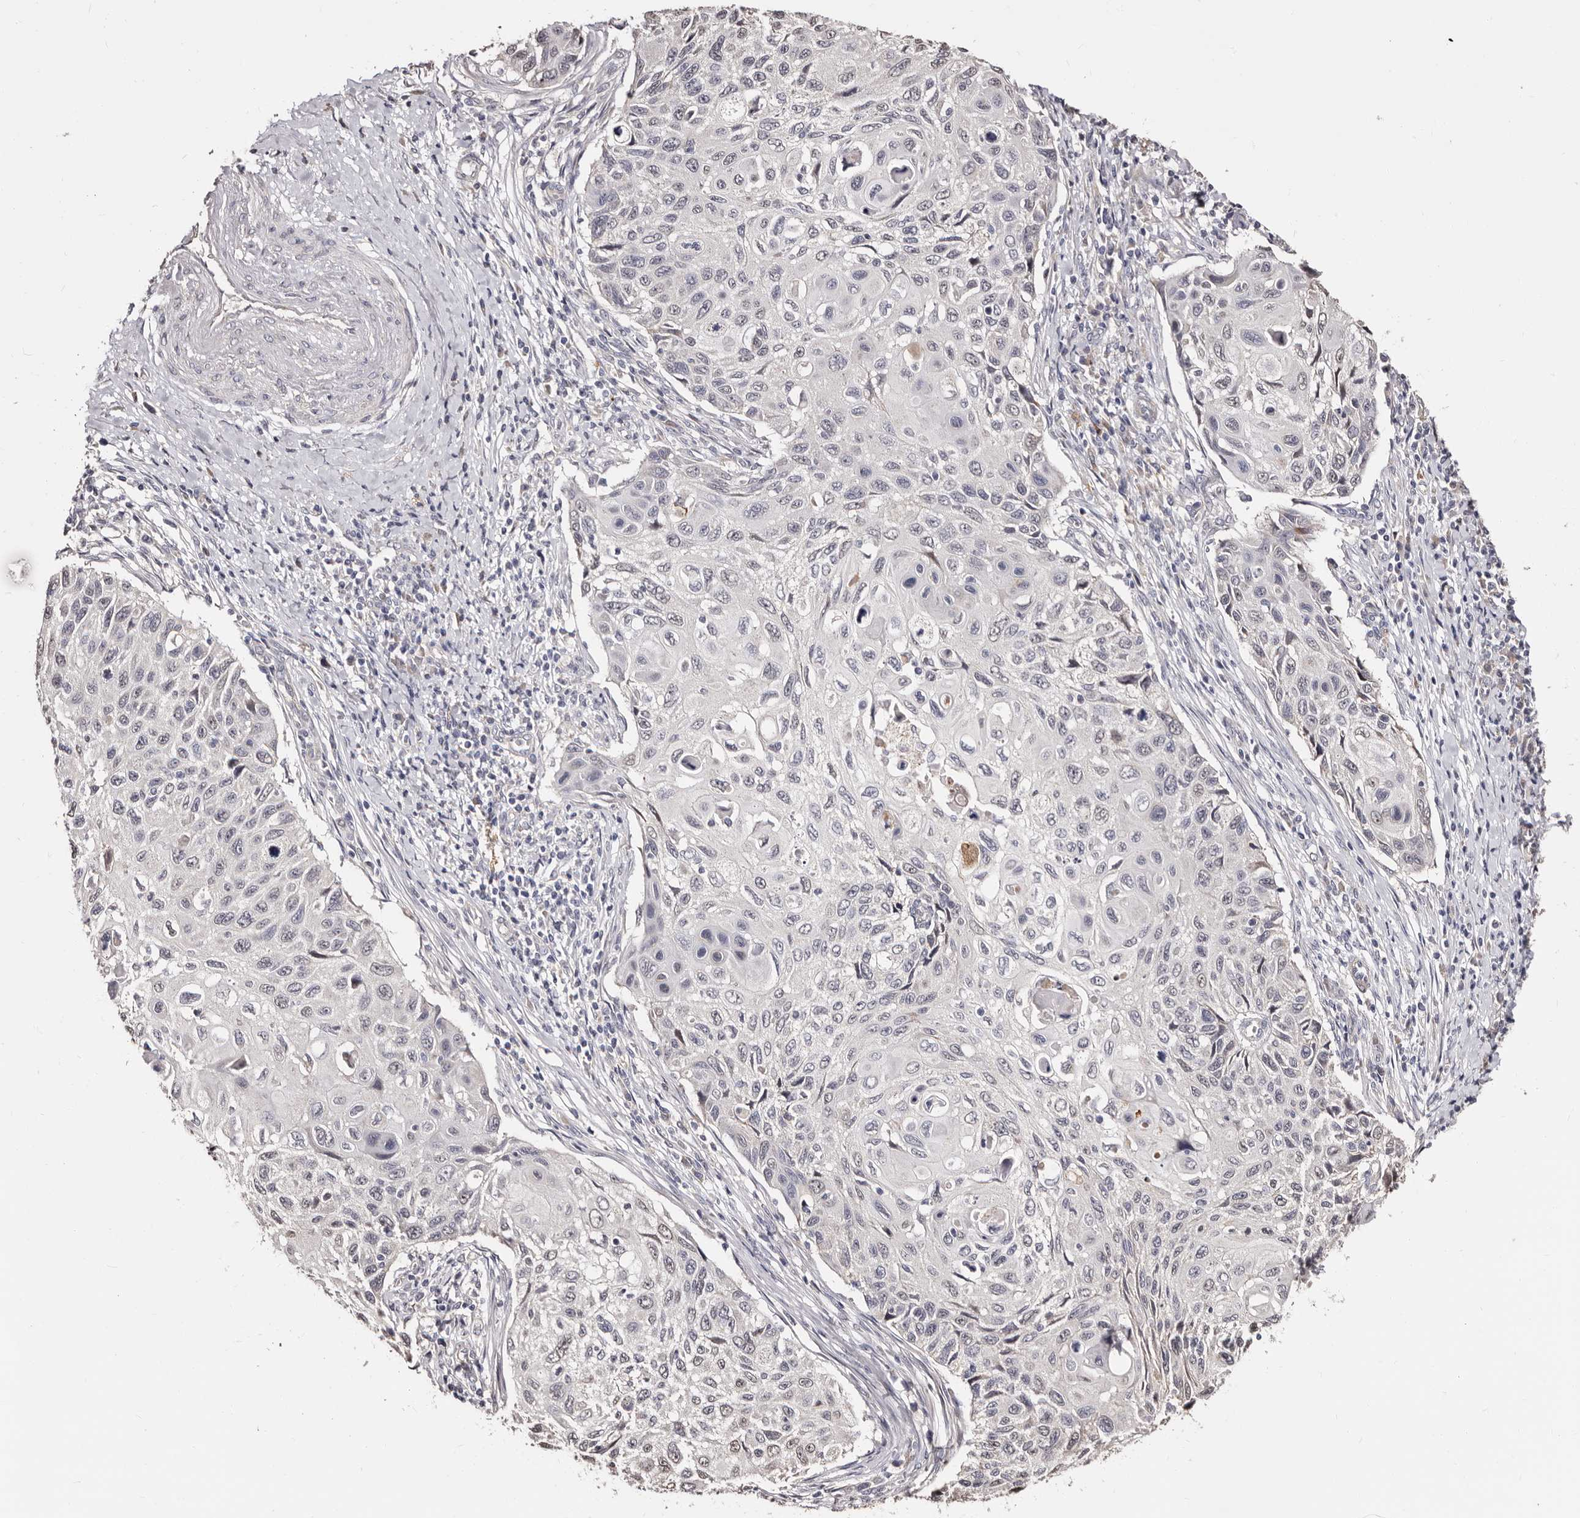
{"staining": {"intensity": "negative", "quantity": "none", "location": "none"}, "tissue": "cervical cancer", "cell_type": "Tumor cells", "image_type": "cancer", "snomed": [{"axis": "morphology", "description": "Squamous cell carcinoma, NOS"}, {"axis": "topography", "description": "Cervix"}], "caption": "Squamous cell carcinoma (cervical) was stained to show a protein in brown. There is no significant expression in tumor cells. (DAB immunohistochemistry, high magnification).", "gene": "PTAFR", "patient": {"sex": "female", "age": 70}}